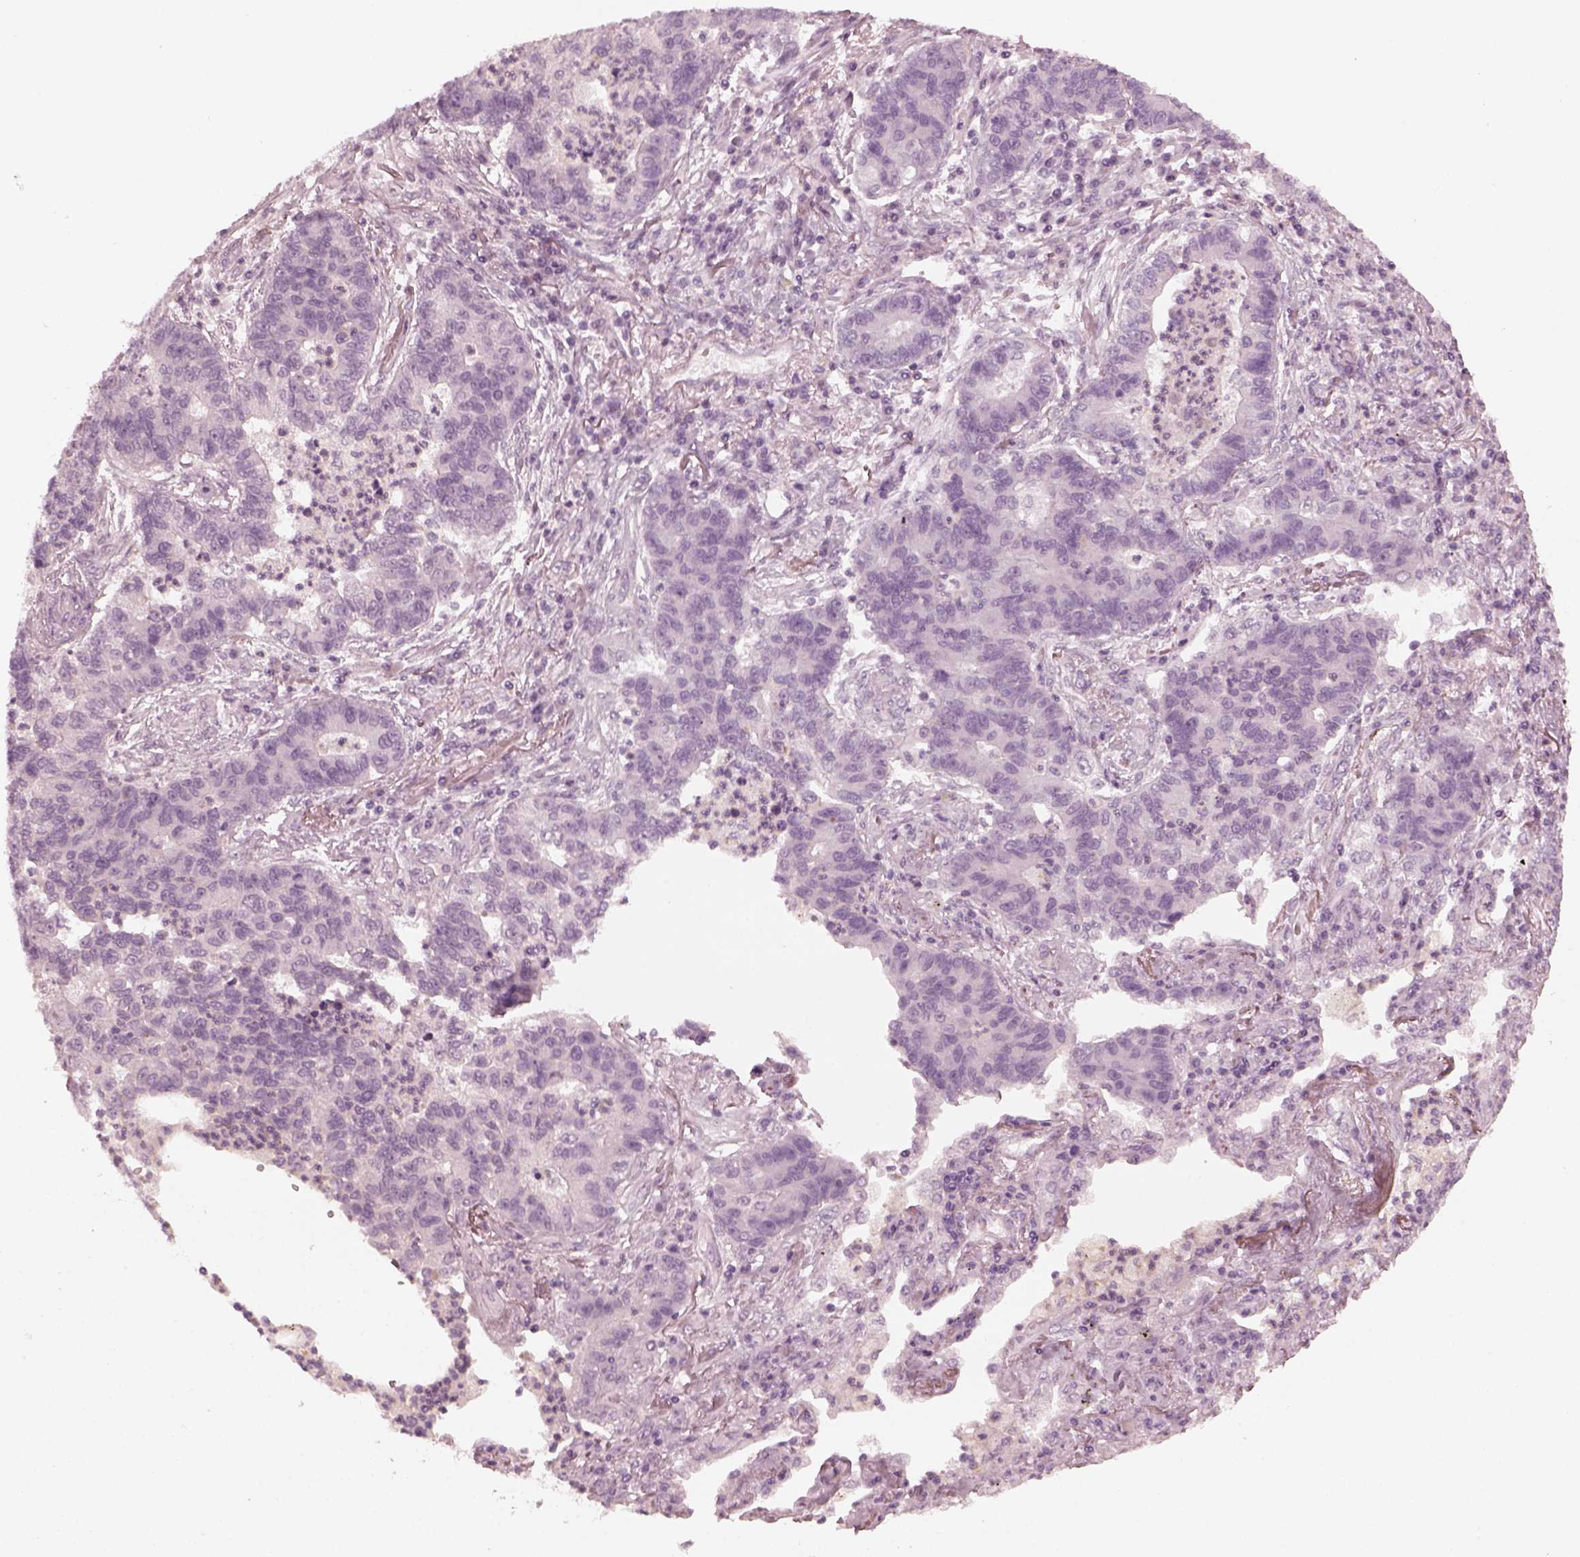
{"staining": {"intensity": "negative", "quantity": "none", "location": "none"}, "tissue": "lung cancer", "cell_type": "Tumor cells", "image_type": "cancer", "snomed": [{"axis": "morphology", "description": "Adenocarcinoma, NOS"}, {"axis": "topography", "description": "Lung"}], "caption": "Immunohistochemistry of lung cancer (adenocarcinoma) demonstrates no positivity in tumor cells. (DAB IHC with hematoxylin counter stain).", "gene": "CCDC170", "patient": {"sex": "female", "age": 57}}